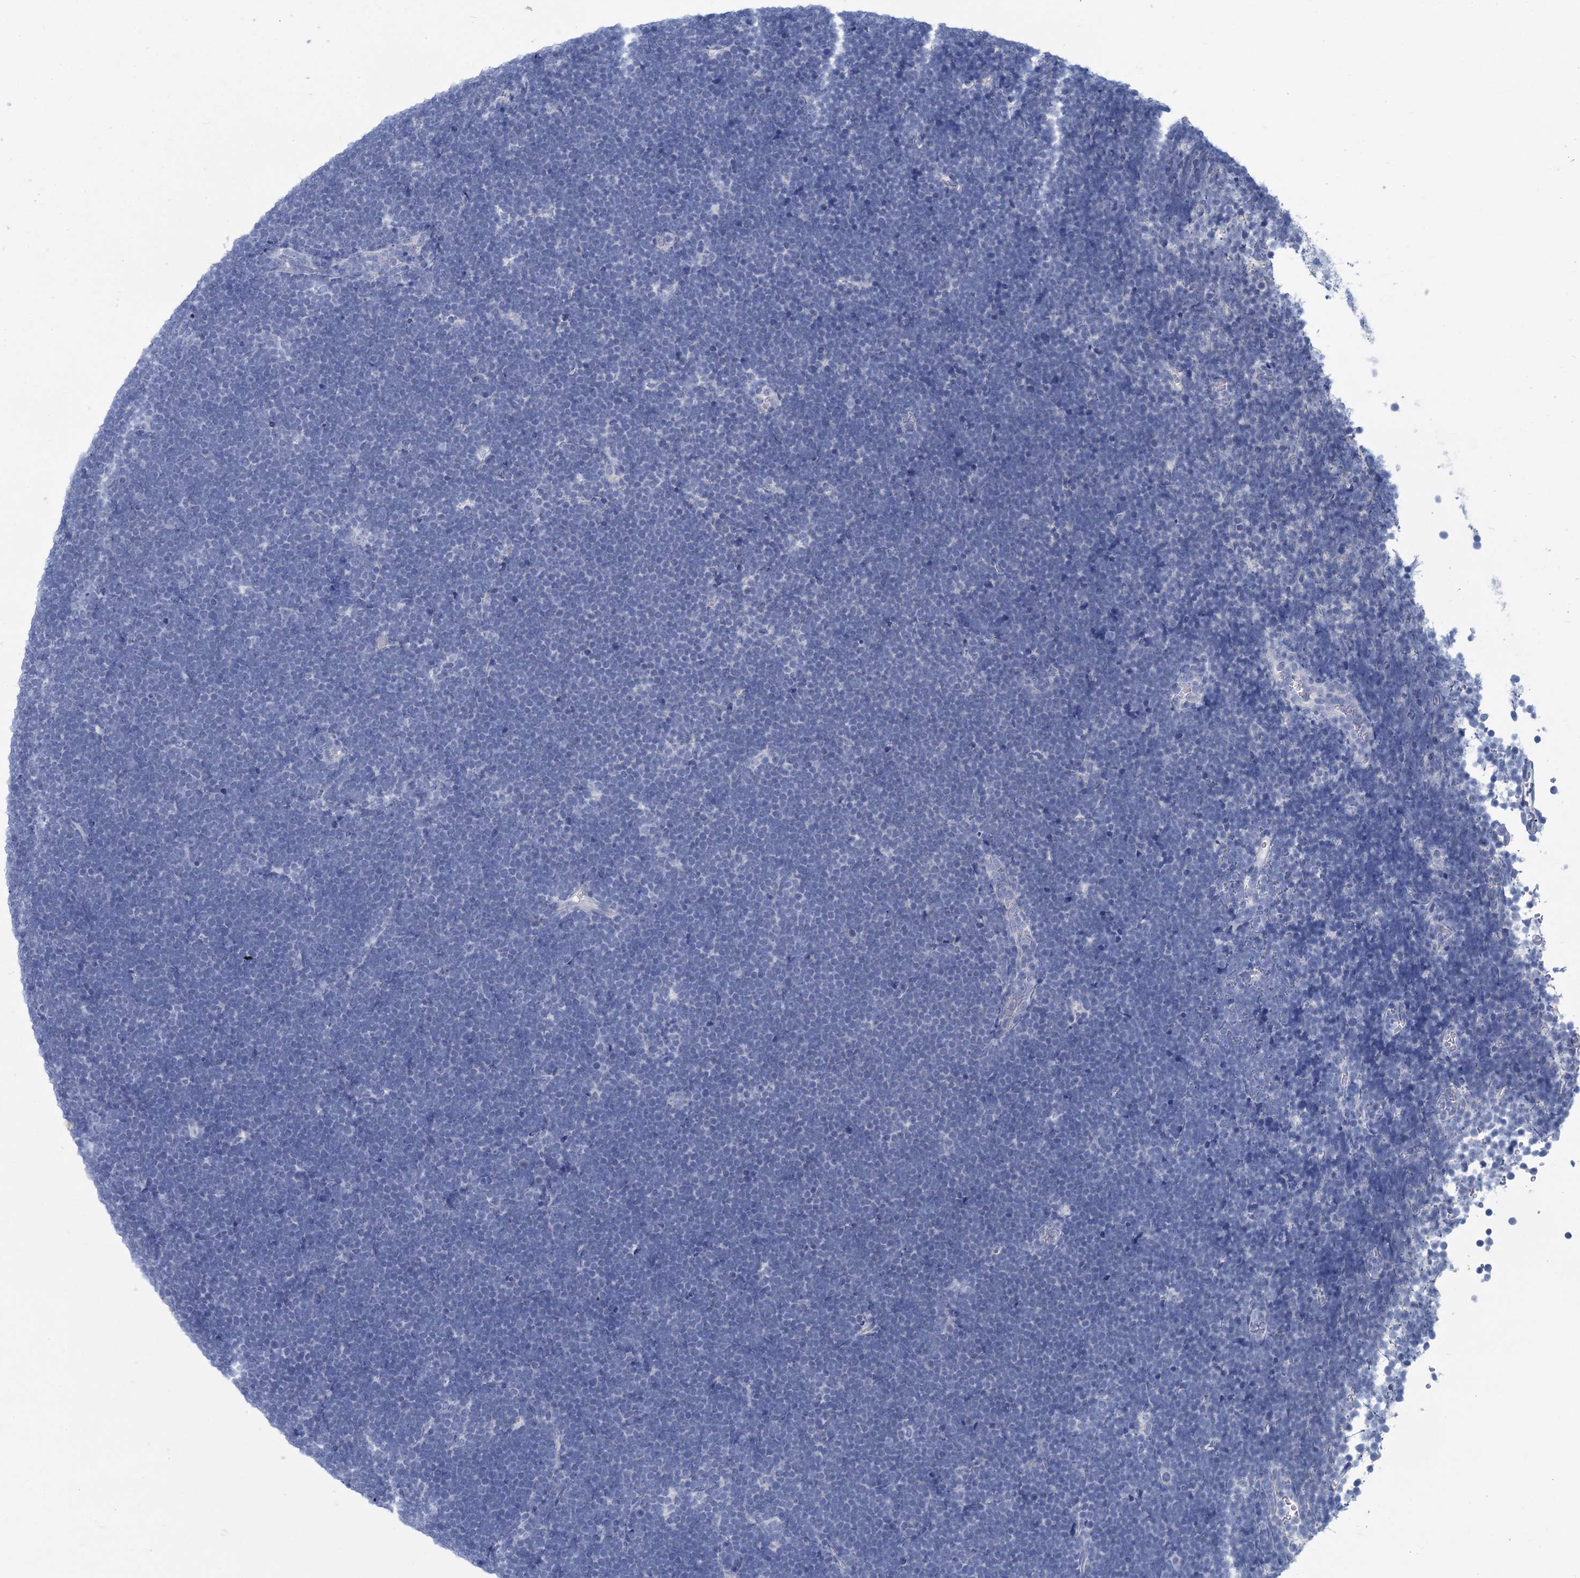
{"staining": {"intensity": "negative", "quantity": "none", "location": "none"}, "tissue": "lymphoma", "cell_type": "Tumor cells", "image_type": "cancer", "snomed": [{"axis": "morphology", "description": "Malignant lymphoma, non-Hodgkin's type, High grade"}, {"axis": "topography", "description": "Lymph node"}], "caption": "Immunohistochemistry (IHC) of human malignant lymphoma, non-Hodgkin's type (high-grade) demonstrates no positivity in tumor cells.", "gene": "HES2", "patient": {"sex": "male", "age": 13}}